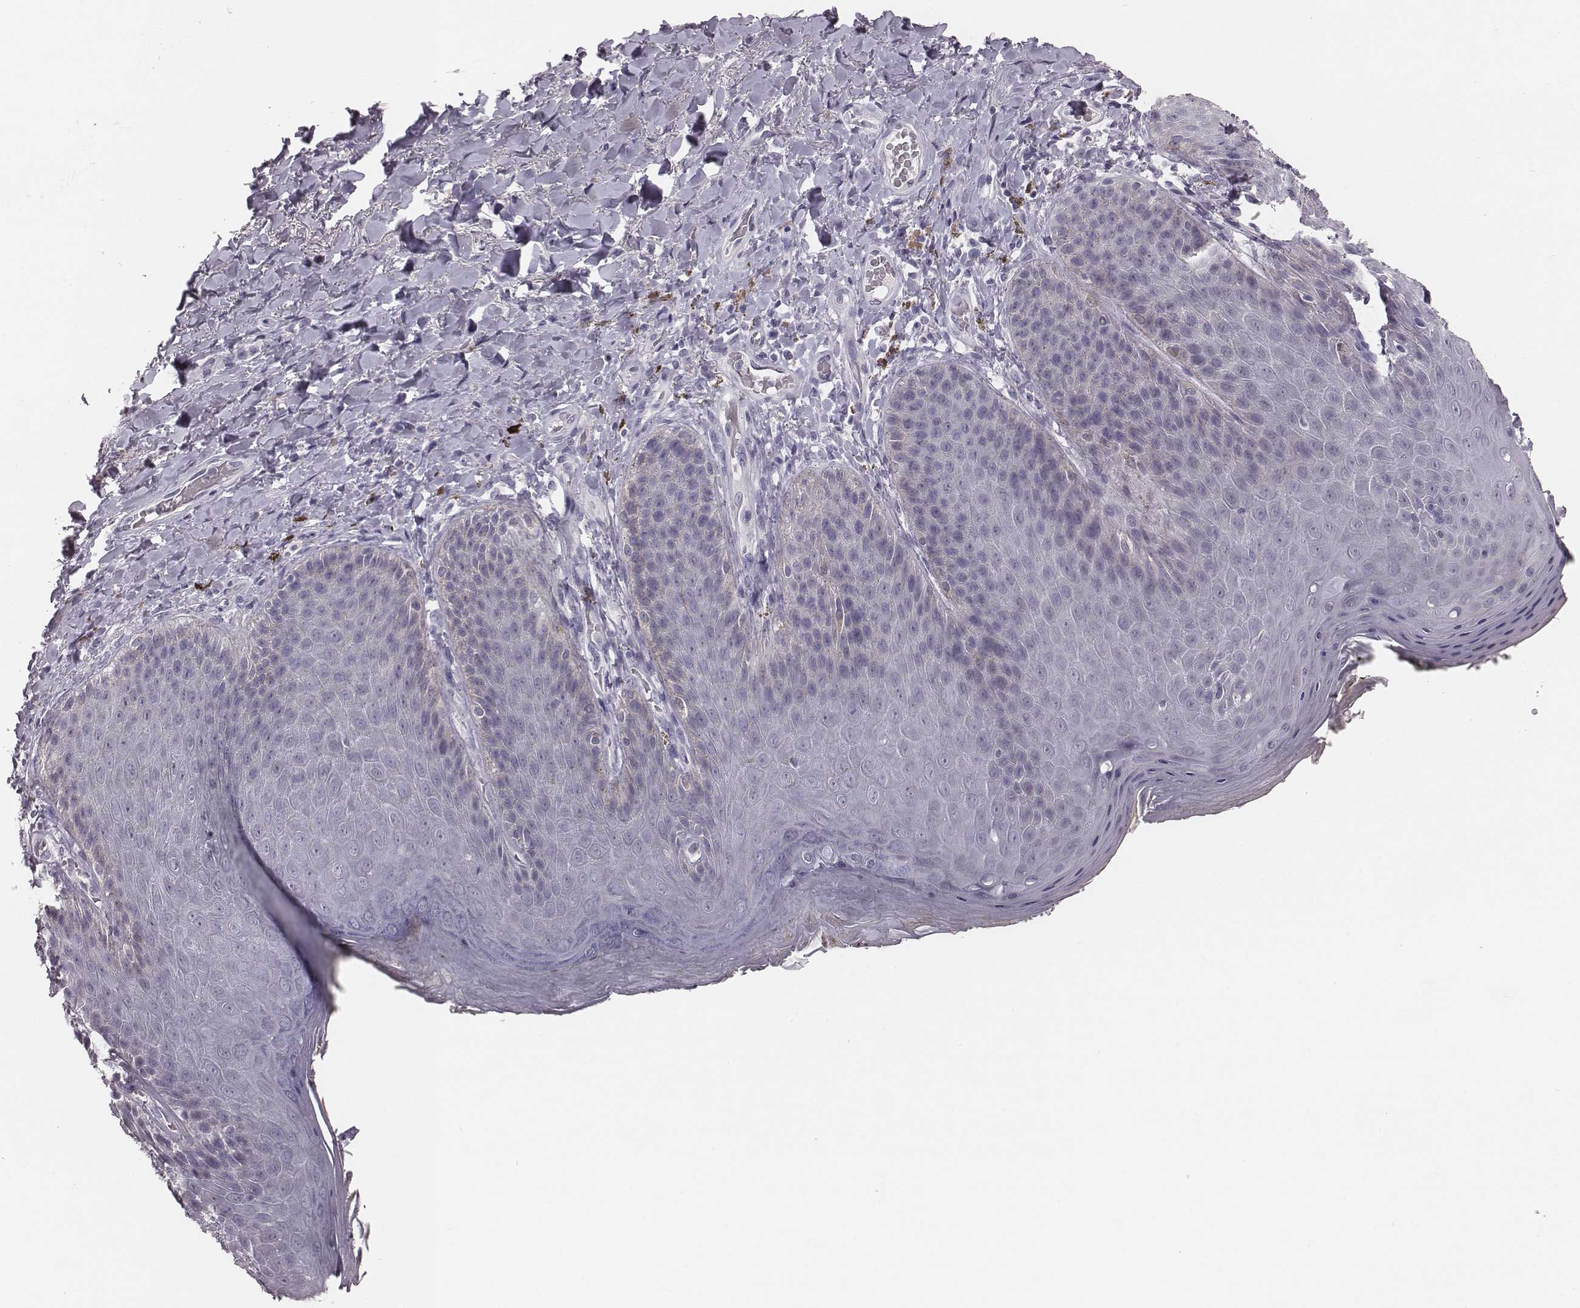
{"staining": {"intensity": "negative", "quantity": "none", "location": "none"}, "tissue": "skin", "cell_type": "Epidermal cells", "image_type": "normal", "snomed": [{"axis": "morphology", "description": "Normal tissue, NOS"}, {"axis": "topography", "description": "Anal"}], "caption": "Epidermal cells show no significant positivity in normal skin.", "gene": "CSHL1", "patient": {"sex": "male", "age": 53}}